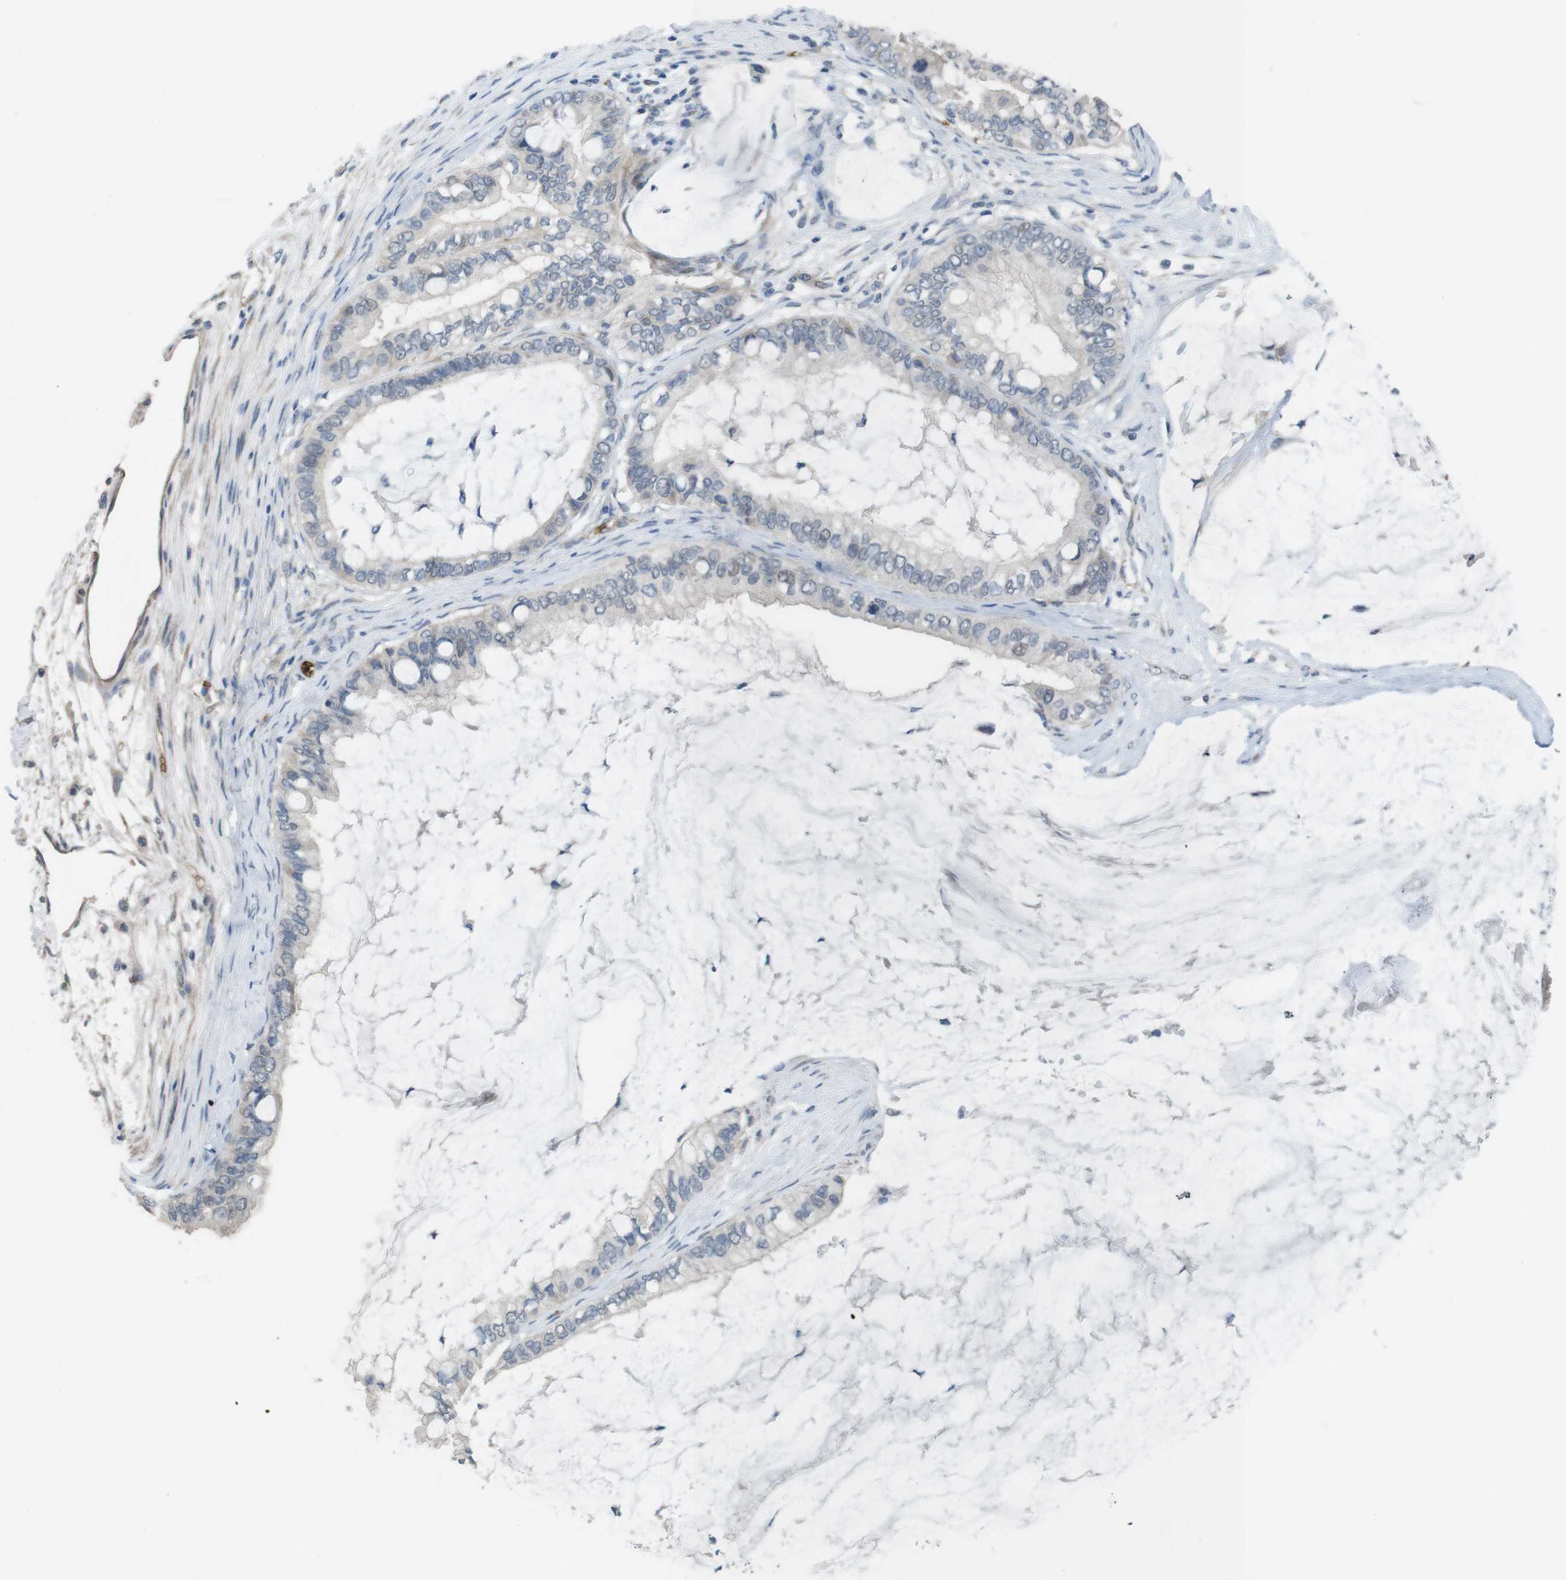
{"staining": {"intensity": "negative", "quantity": "none", "location": "none"}, "tissue": "ovarian cancer", "cell_type": "Tumor cells", "image_type": "cancer", "snomed": [{"axis": "morphology", "description": "Cystadenocarcinoma, mucinous, NOS"}, {"axis": "topography", "description": "Ovary"}], "caption": "Ovarian cancer was stained to show a protein in brown. There is no significant positivity in tumor cells.", "gene": "GYPA", "patient": {"sex": "female", "age": 80}}